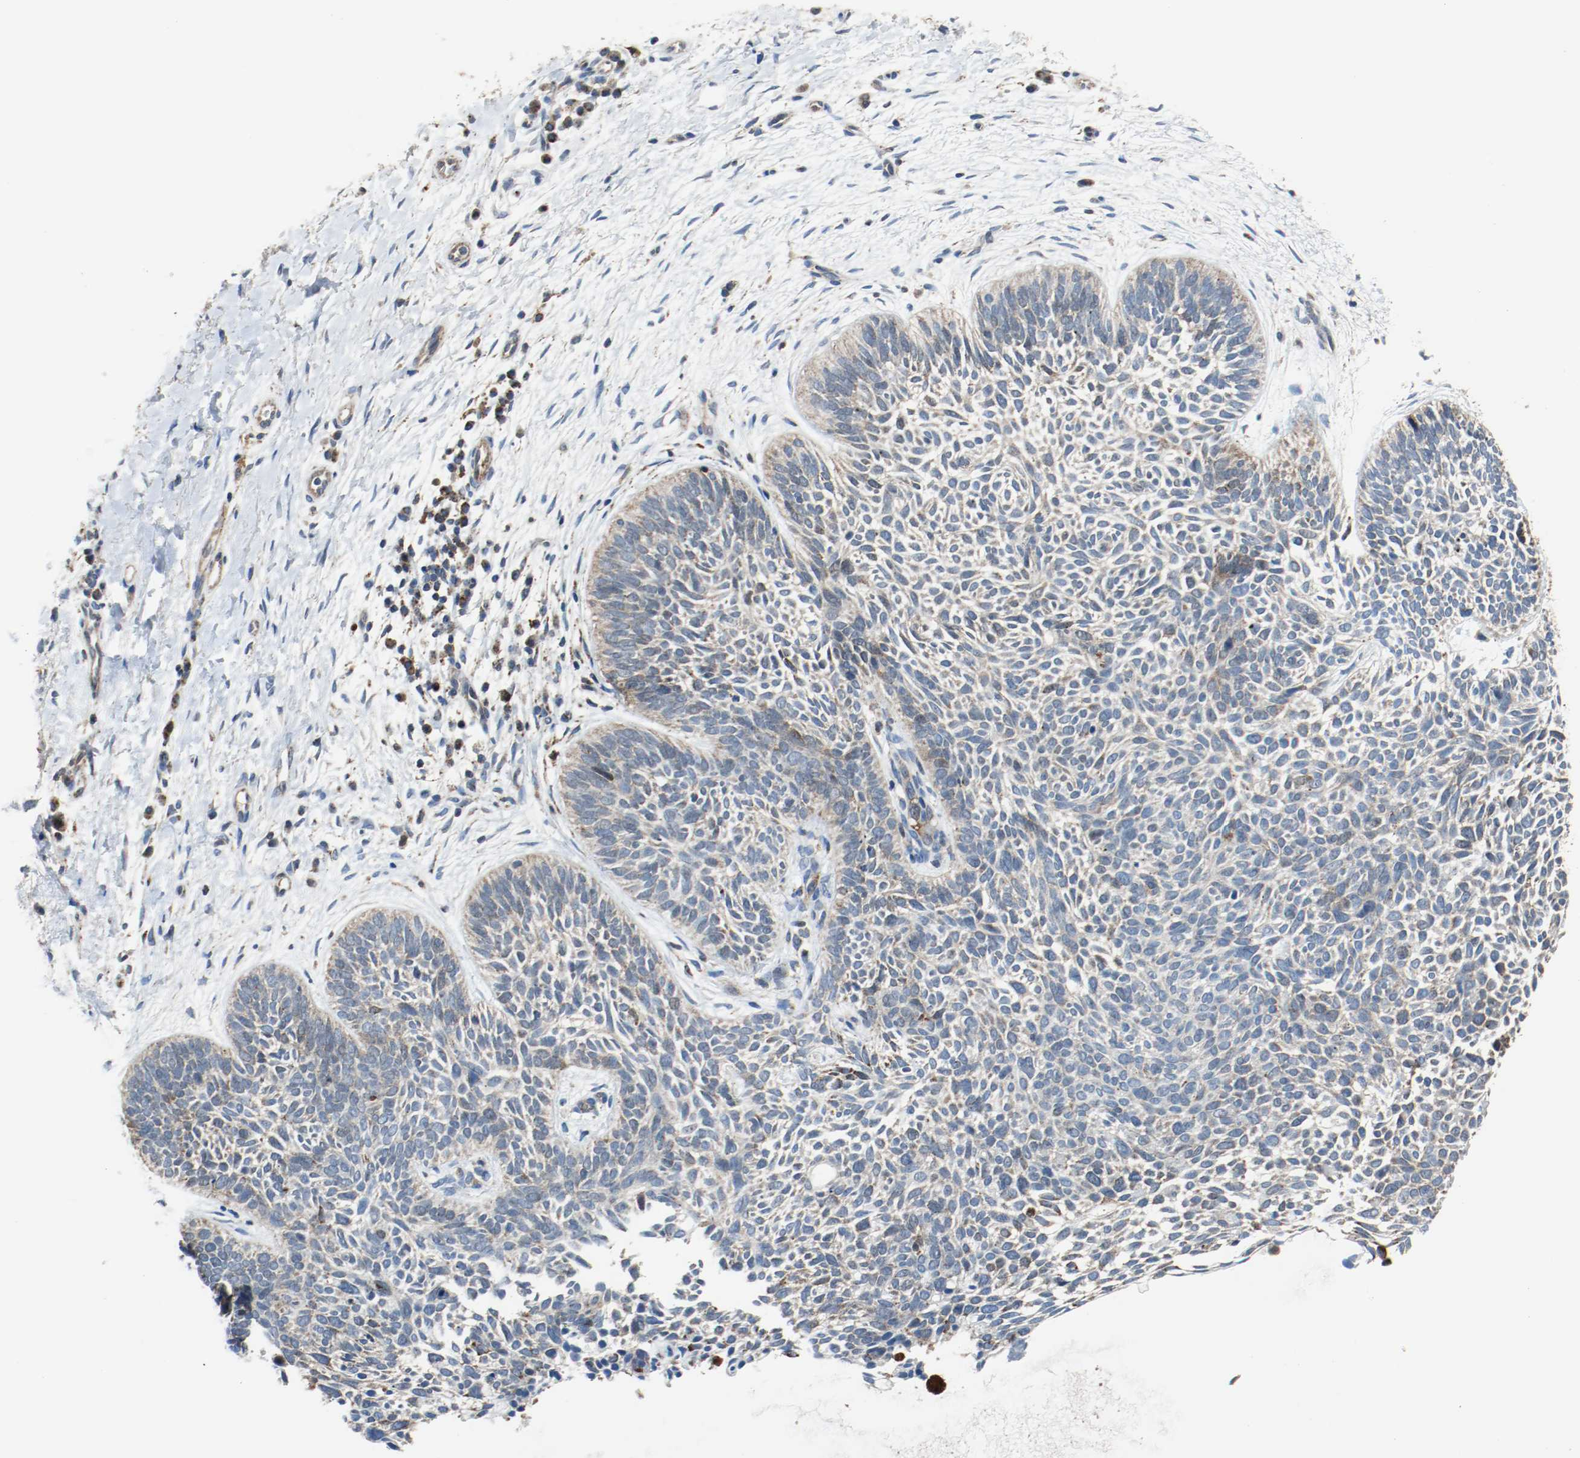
{"staining": {"intensity": "weak", "quantity": ">75%", "location": "cytoplasmic/membranous"}, "tissue": "skin cancer", "cell_type": "Tumor cells", "image_type": "cancer", "snomed": [{"axis": "morphology", "description": "Basal cell carcinoma"}, {"axis": "topography", "description": "Skin"}], "caption": "IHC photomicrograph of human basal cell carcinoma (skin) stained for a protein (brown), which demonstrates low levels of weak cytoplasmic/membranous expression in approximately >75% of tumor cells.", "gene": "TXNRD1", "patient": {"sex": "female", "age": 79}}